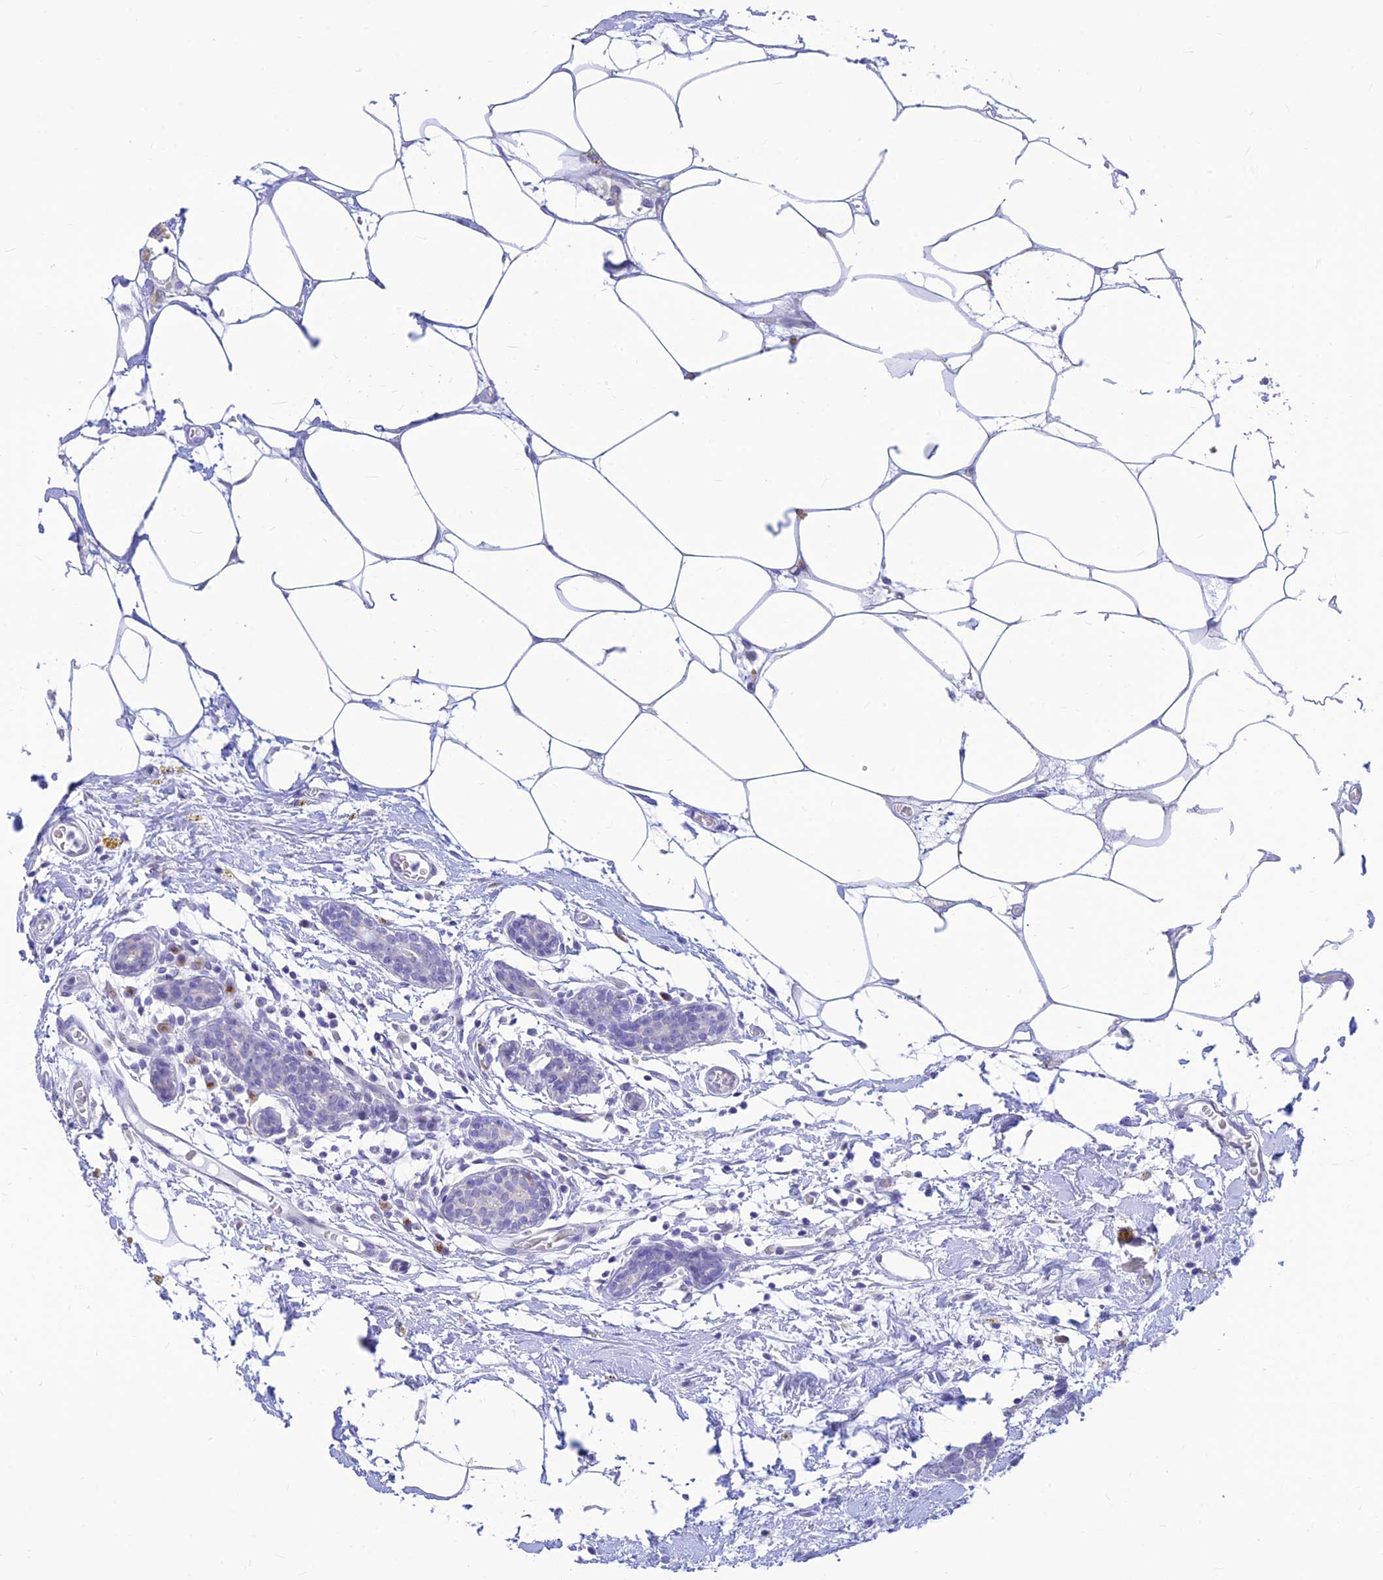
{"staining": {"intensity": "negative", "quantity": "none", "location": "none"}, "tissue": "breast cancer", "cell_type": "Tumor cells", "image_type": "cancer", "snomed": [{"axis": "morphology", "description": "Lobular carcinoma"}, {"axis": "topography", "description": "Breast"}], "caption": "Immunohistochemical staining of human breast cancer reveals no significant staining in tumor cells.", "gene": "INKA1", "patient": {"sex": "female", "age": 58}}